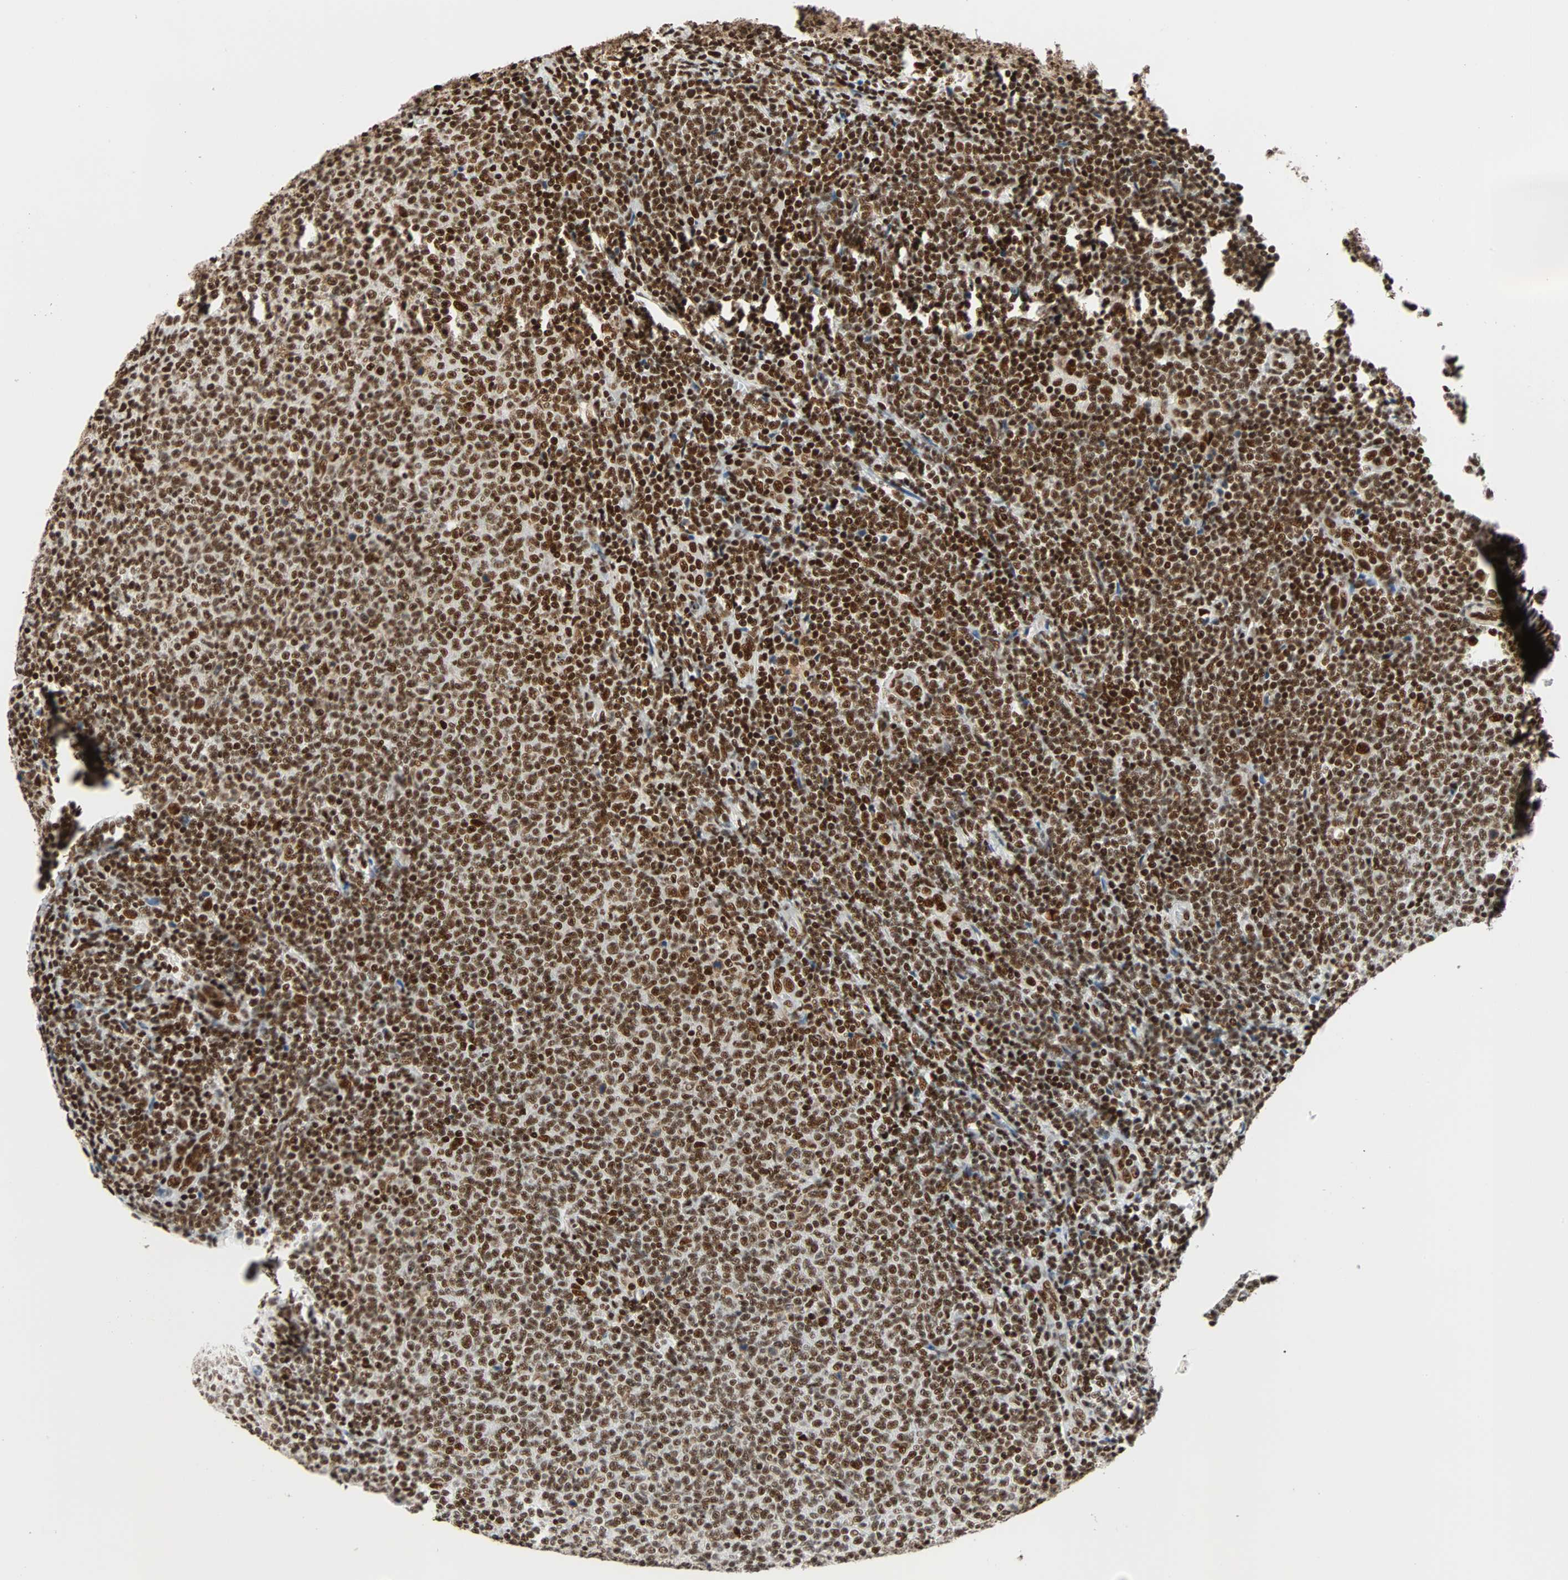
{"staining": {"intensity": "strong", "quantity": ">75%", "location": "nuclear"}, "tissue": "lymphoma", "cell_type": "Tumor cells", "image_type": "cancer", "snomed": [{"axis": "morphology", "description": "Malignant lymphoma, non-Hodgkin's type, Low grade"}, {"axis": "topography", "description": "Lymph node"}], "caption": "This photomicrograph demonstrates immunohistochemistry (IHC) staining of human lymphoma, with high strong nuclear staining in about >75% of tumor cells.", "gene": "CDK12", "patient": {"sex": "male", "age": 66}}